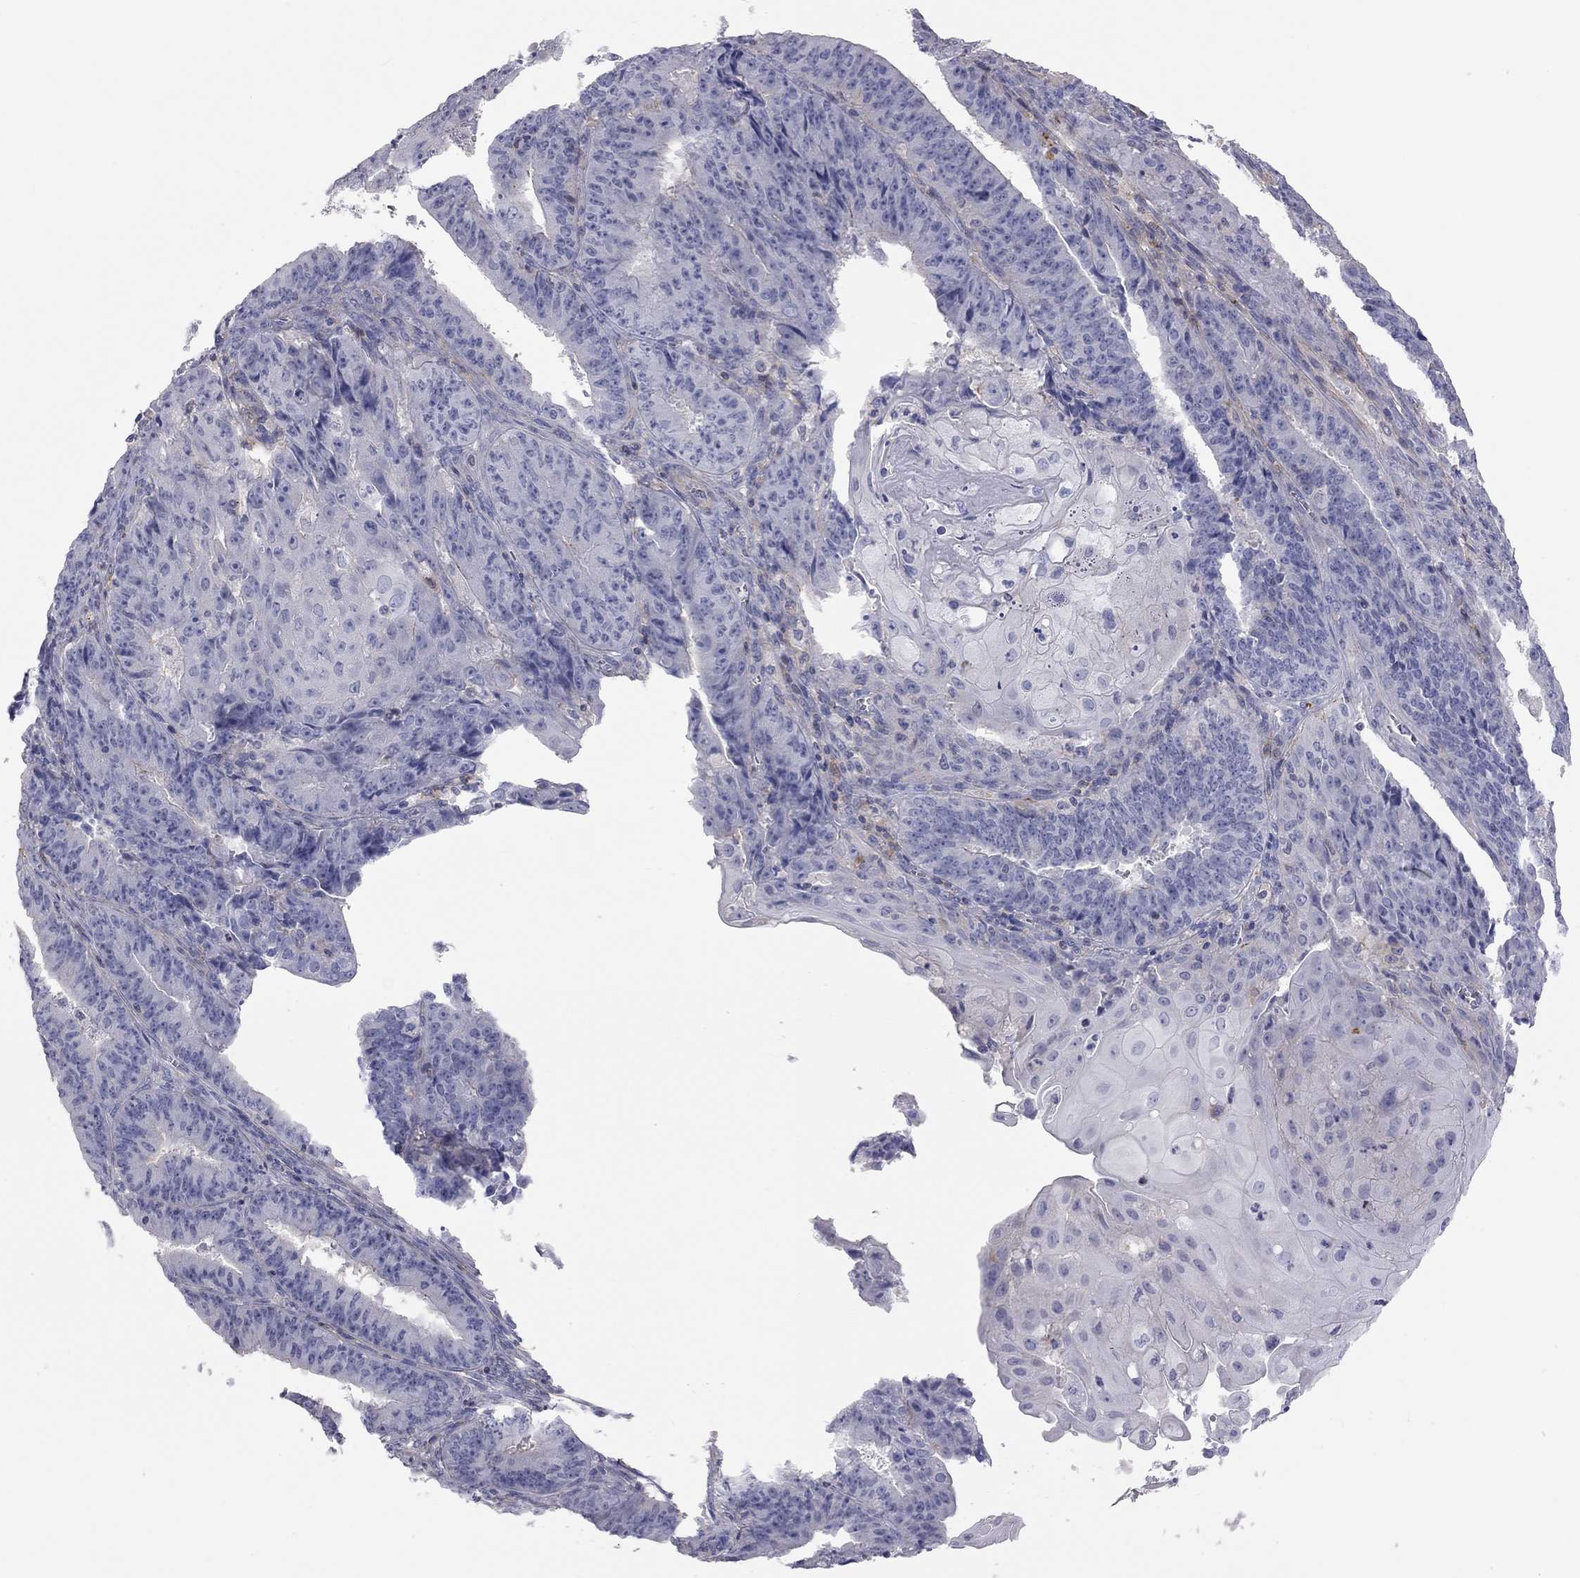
{"staining": {"intensity": "negative", "quantity": "none", "location": "none"}, "tissue": "ovarian cancer", "cell_type": "Tumor cells", "image_type": "cancer", "snomed": [{"axis": "morphology", "description": "Carcinoma, endometroid"}, {"axis": "topography", "description": "Ovary"}], "caption": "IHC micrograph of neoplastic tissue: human ovarian endometroid carcinoma stained with DAB (3,3'-diaminobenzidine) shows no significant protein positivity in tumor cells.", "gene": "ADCYAP1", "patient": {"sex": "female", "age": 42}}